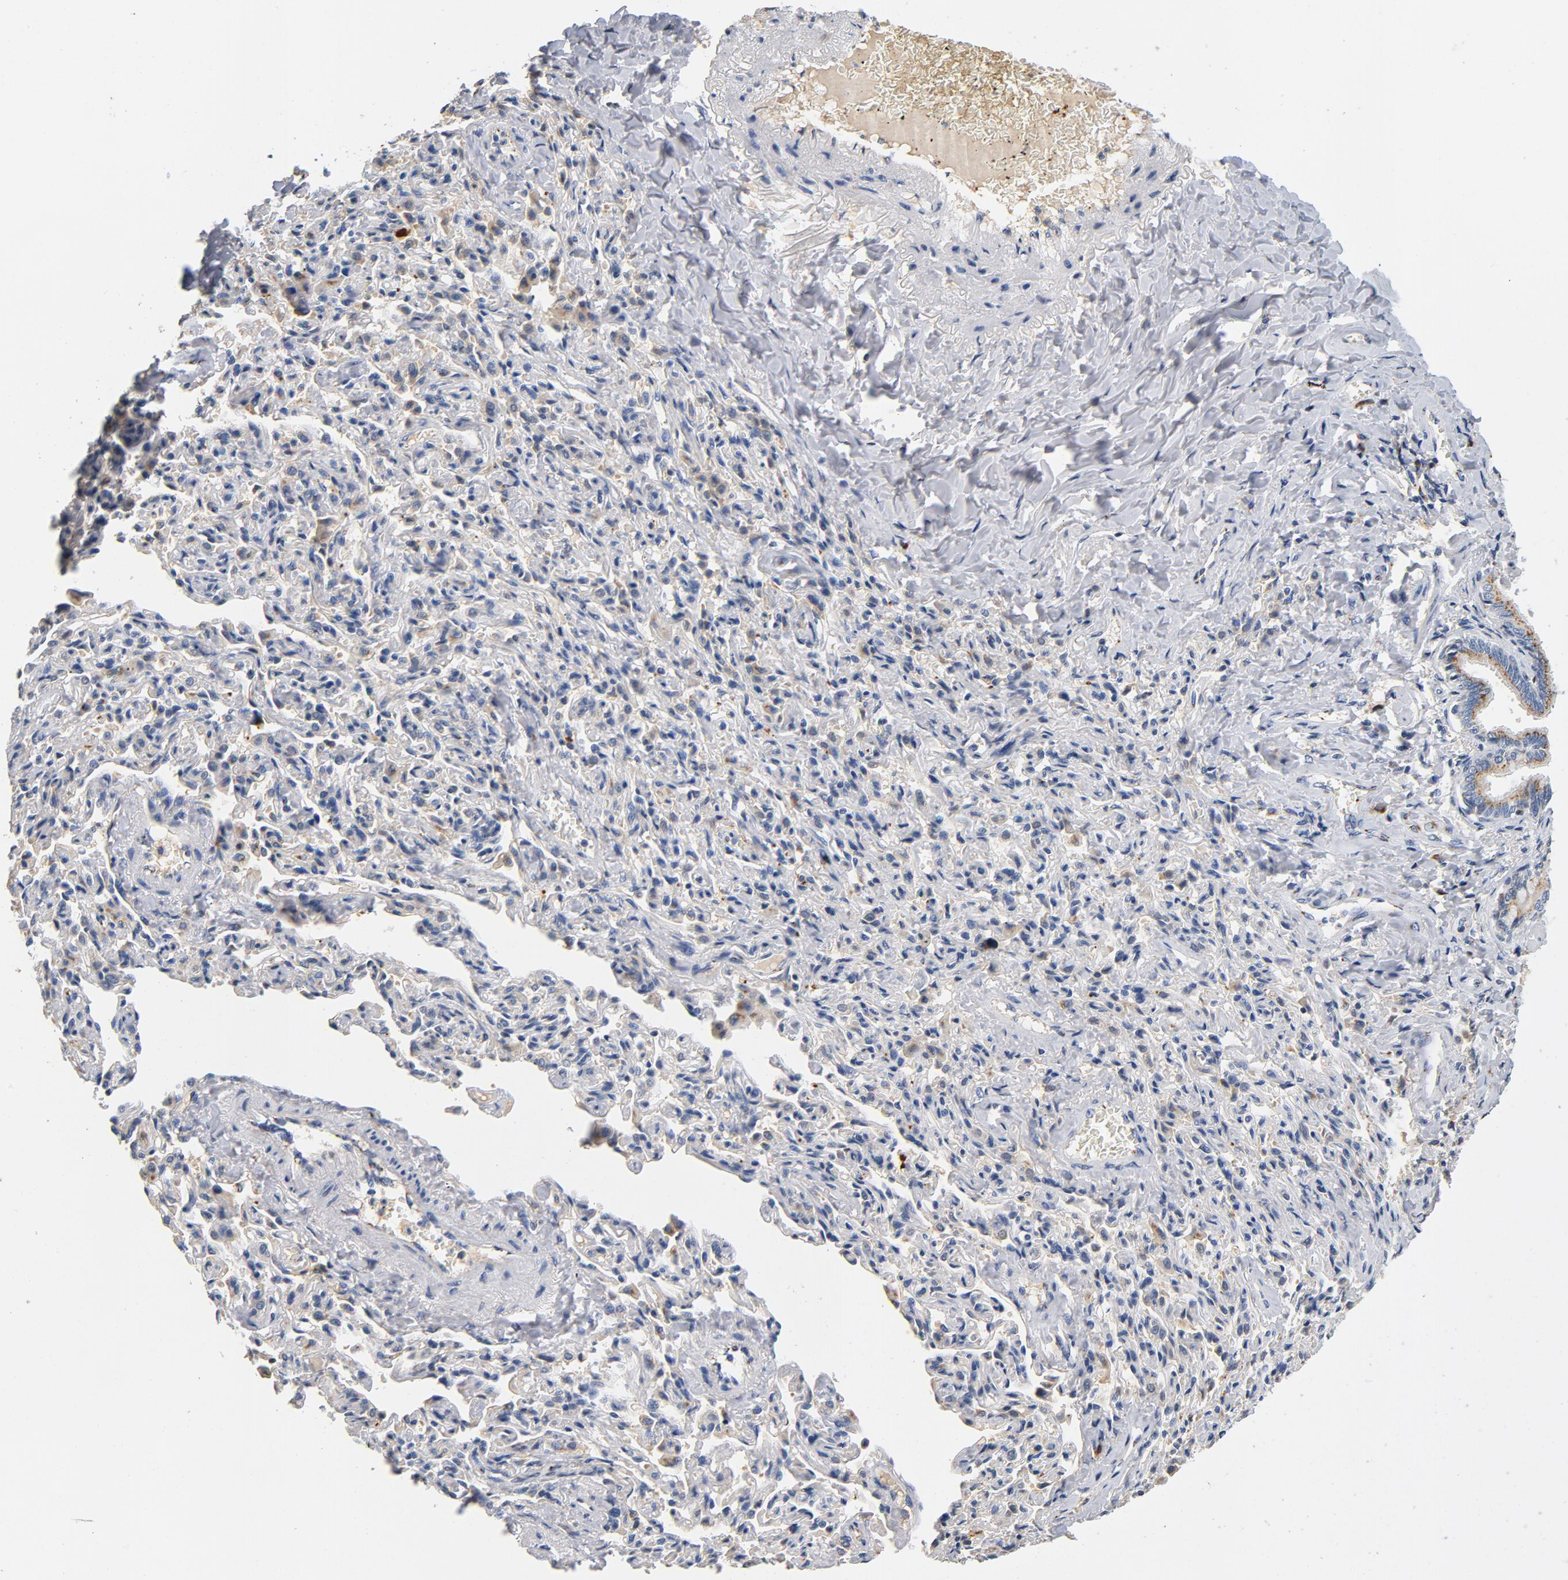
{"staining": {"intensity": "weak", "quantity": "25%-75%", "location": "cytoplasmic/membranous"}, "tissue": "bronchus", "cell_type": "Respiratory epithelial cells", "image_type": "normal", "snomed": [{"axis": "morphology", "description": "Normal tissue, NOS"}, {"axis": "topography", "description": "Lung"}], "caption": "Immunohistochemistry of benign bronchus demonstrates low levels of weak cytoplasmic/membranous staining in about 25%-75% of respiratory epithelial cells. (brown staining indicates protein expression, while blue staining denotes nuclei).", "gene": "LMAN2", "patient": {"sex": "male", "age": 64}}